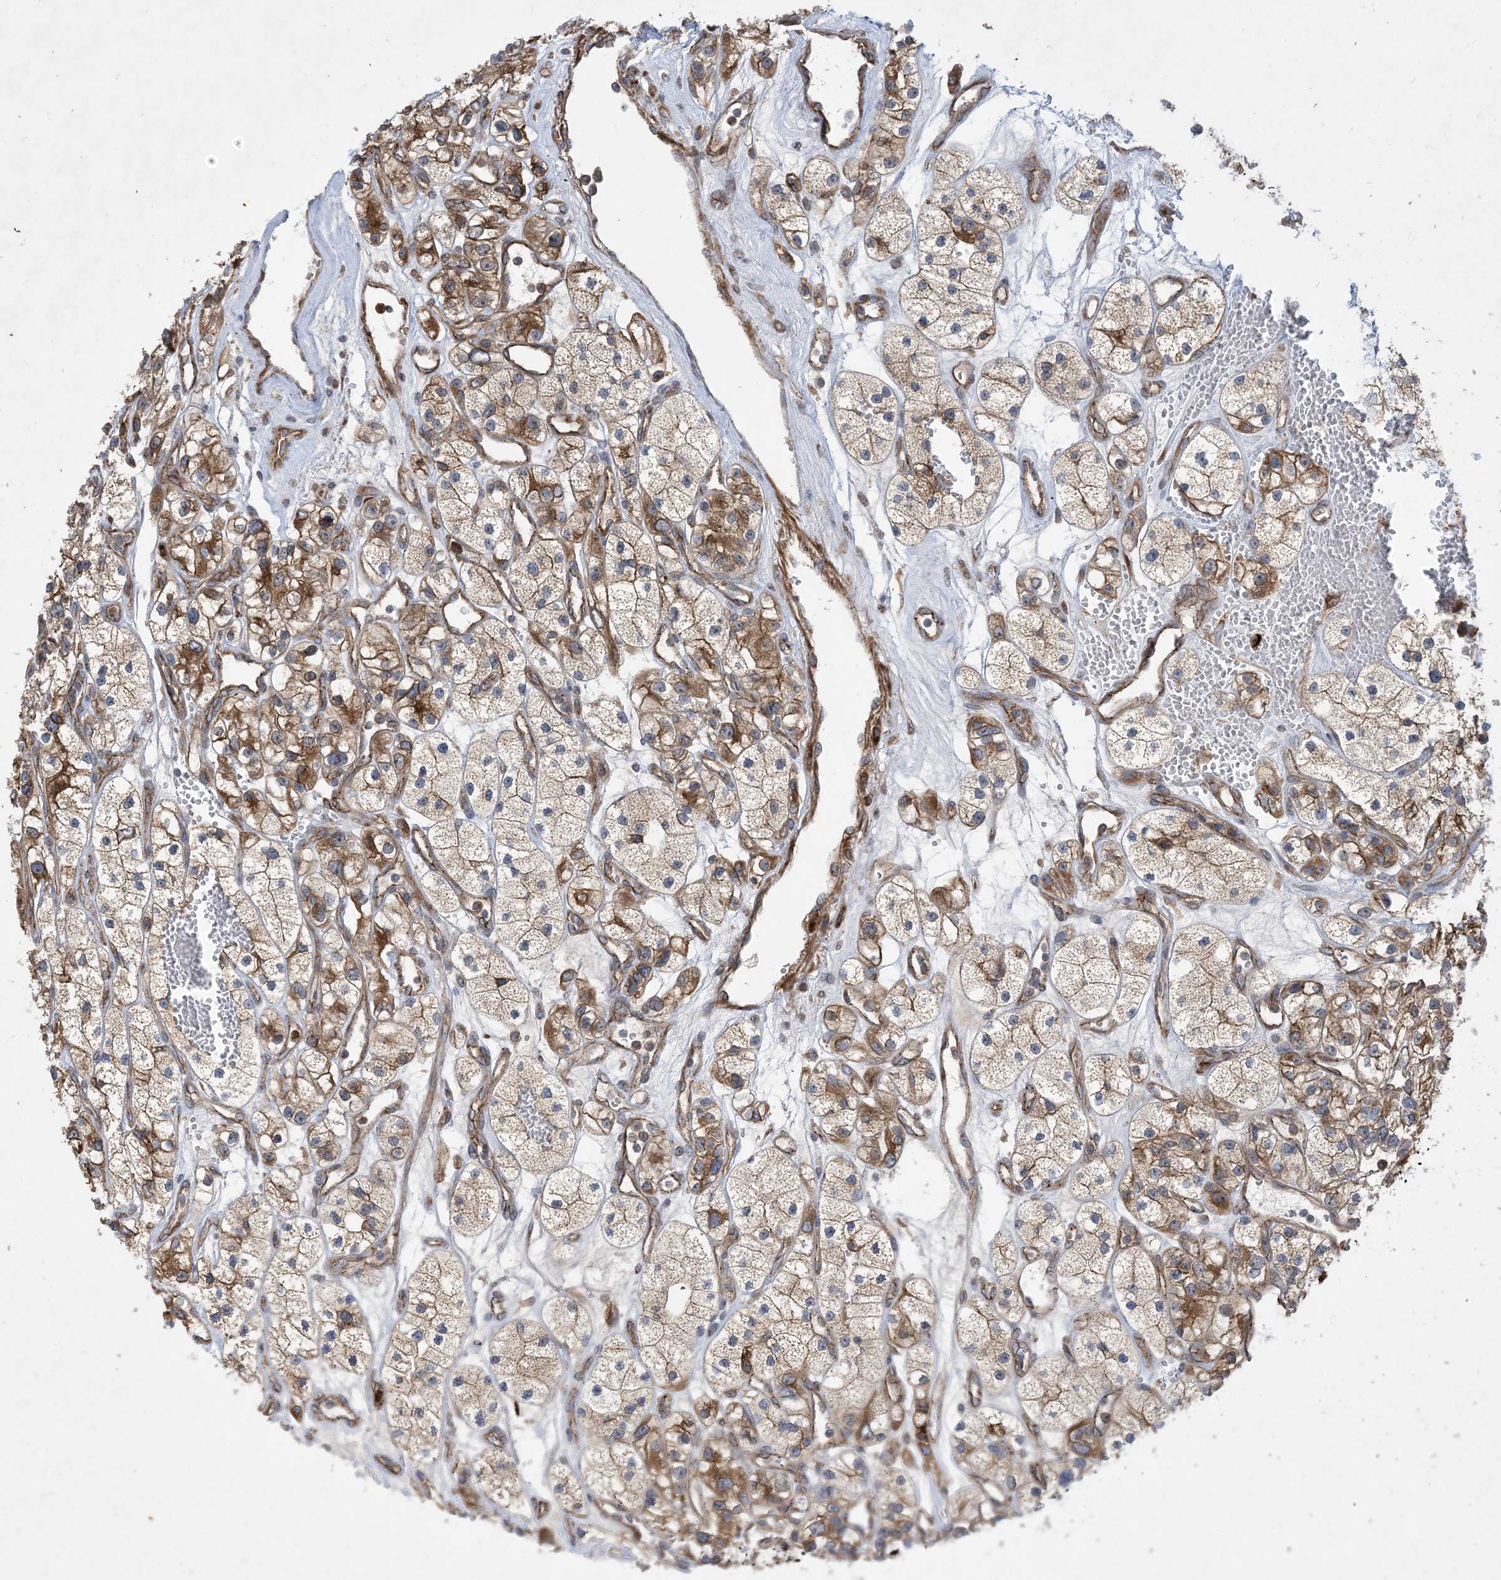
{"staining": {"intensity": "moderate", "quantity": ">75%", "location": "cytoplasmic/membranous"}, "tissue": "renal cancer", "cell_type": "Tumor cells", "image_type": "cancer", "snomed": [{"axis": "morphology", "description": "Adenocarcinoma, NOS"}, {"axis": "topography", "description": "Kidney"}], "caption": "Renal cancer (adenocarcinoma) stained with immunohistochemistry exhibits moderate cytoplasmic/membranous staining in approximately >75% of tumor cells.", "gene": "OTOP1", "patient": {"sex": "female", "age": 57}}